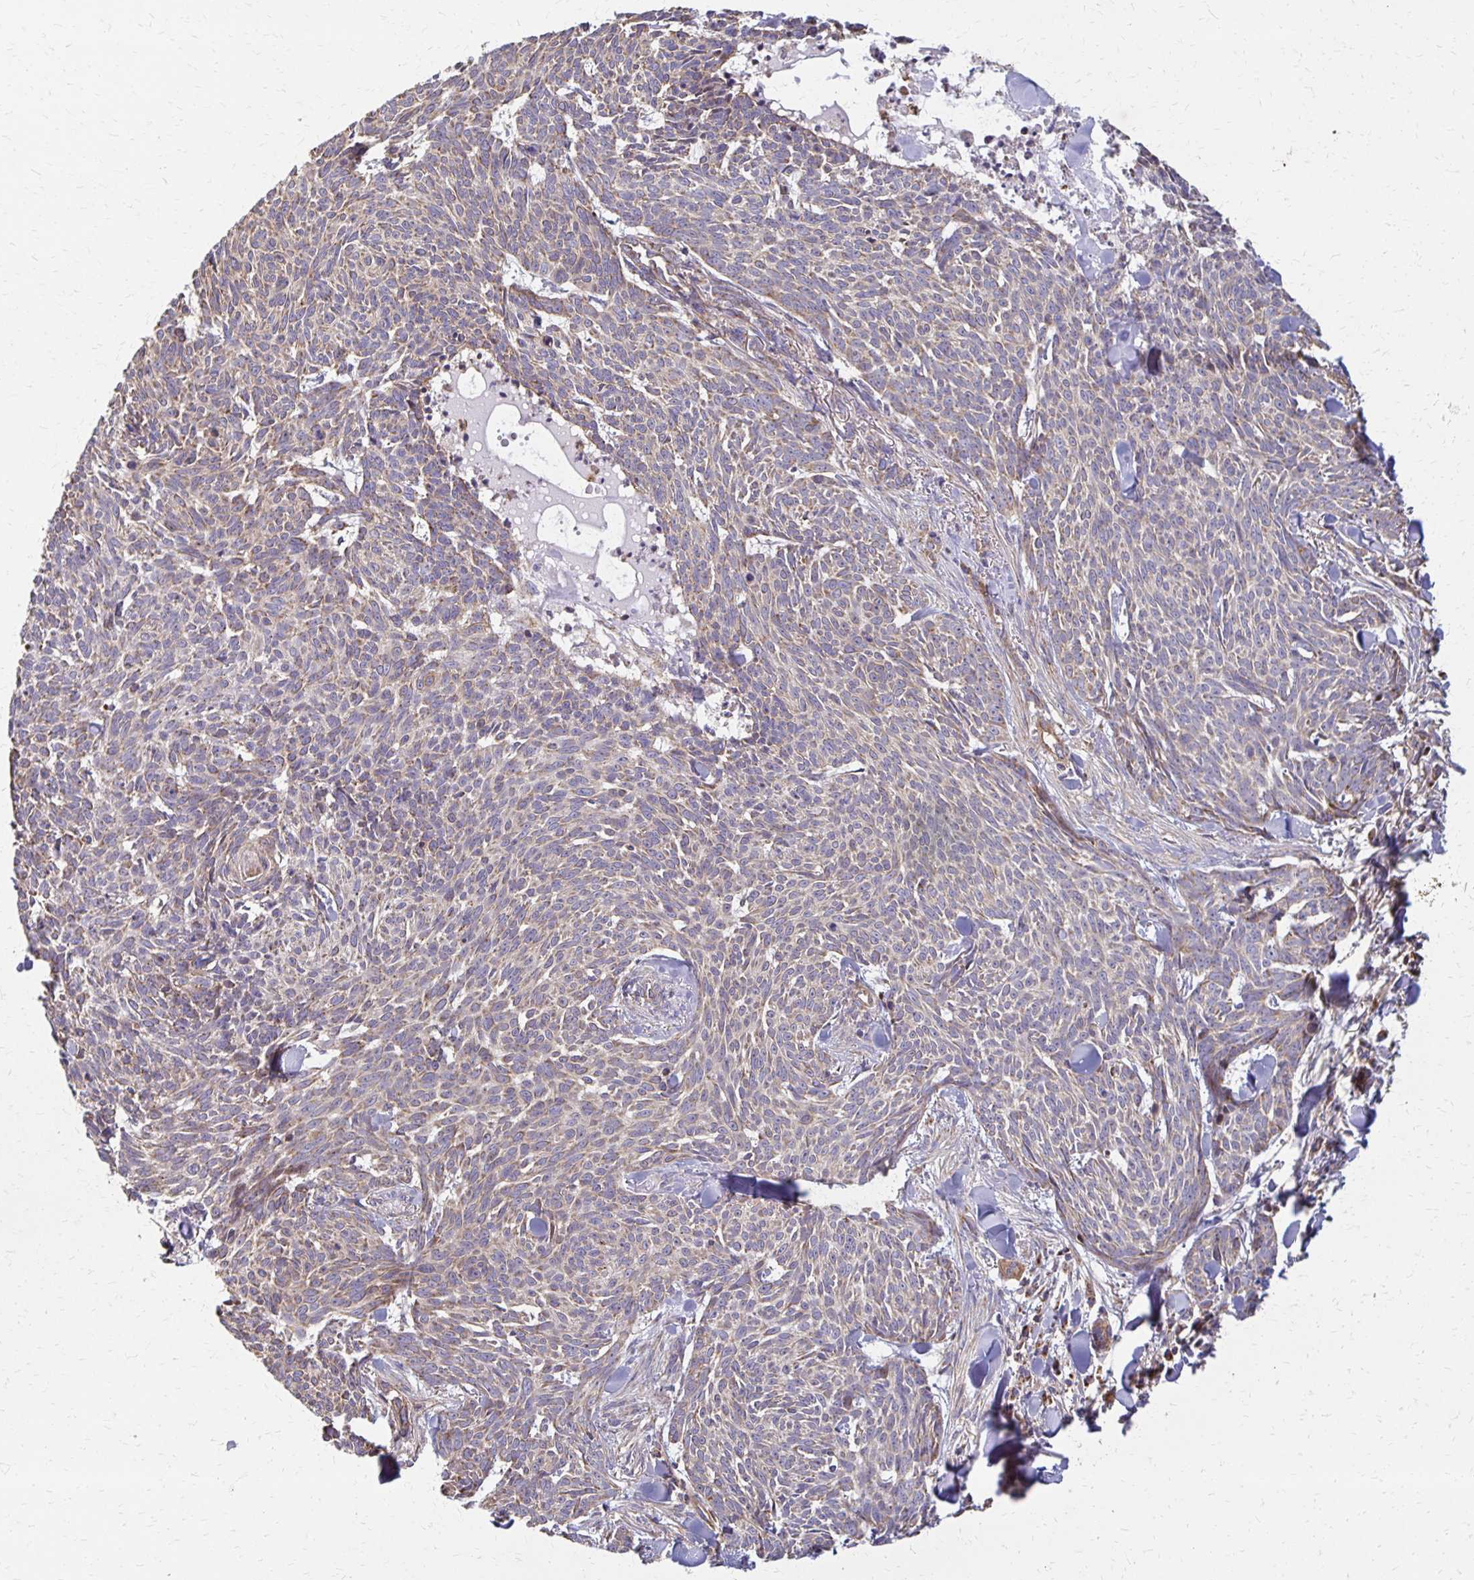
{"staining": {"intensity": "negative", "quantity": "none", "location": "none"}, "tissue": "skin cancer", "cell_type": "Tumor cells", "image_type": "cancer", "snomed": [{"axis": "morphology", "description": "Basal cell carcinoma"}, {"axis": "topography", "description": "Skin"}], "caption": "DAB immunohistochemical staining of basal cell carcinoma (skin) shows no significant staining in tumor cells.", "gene": "EIF4EBP2", "patient": {"sex": "female", "age": 93}}